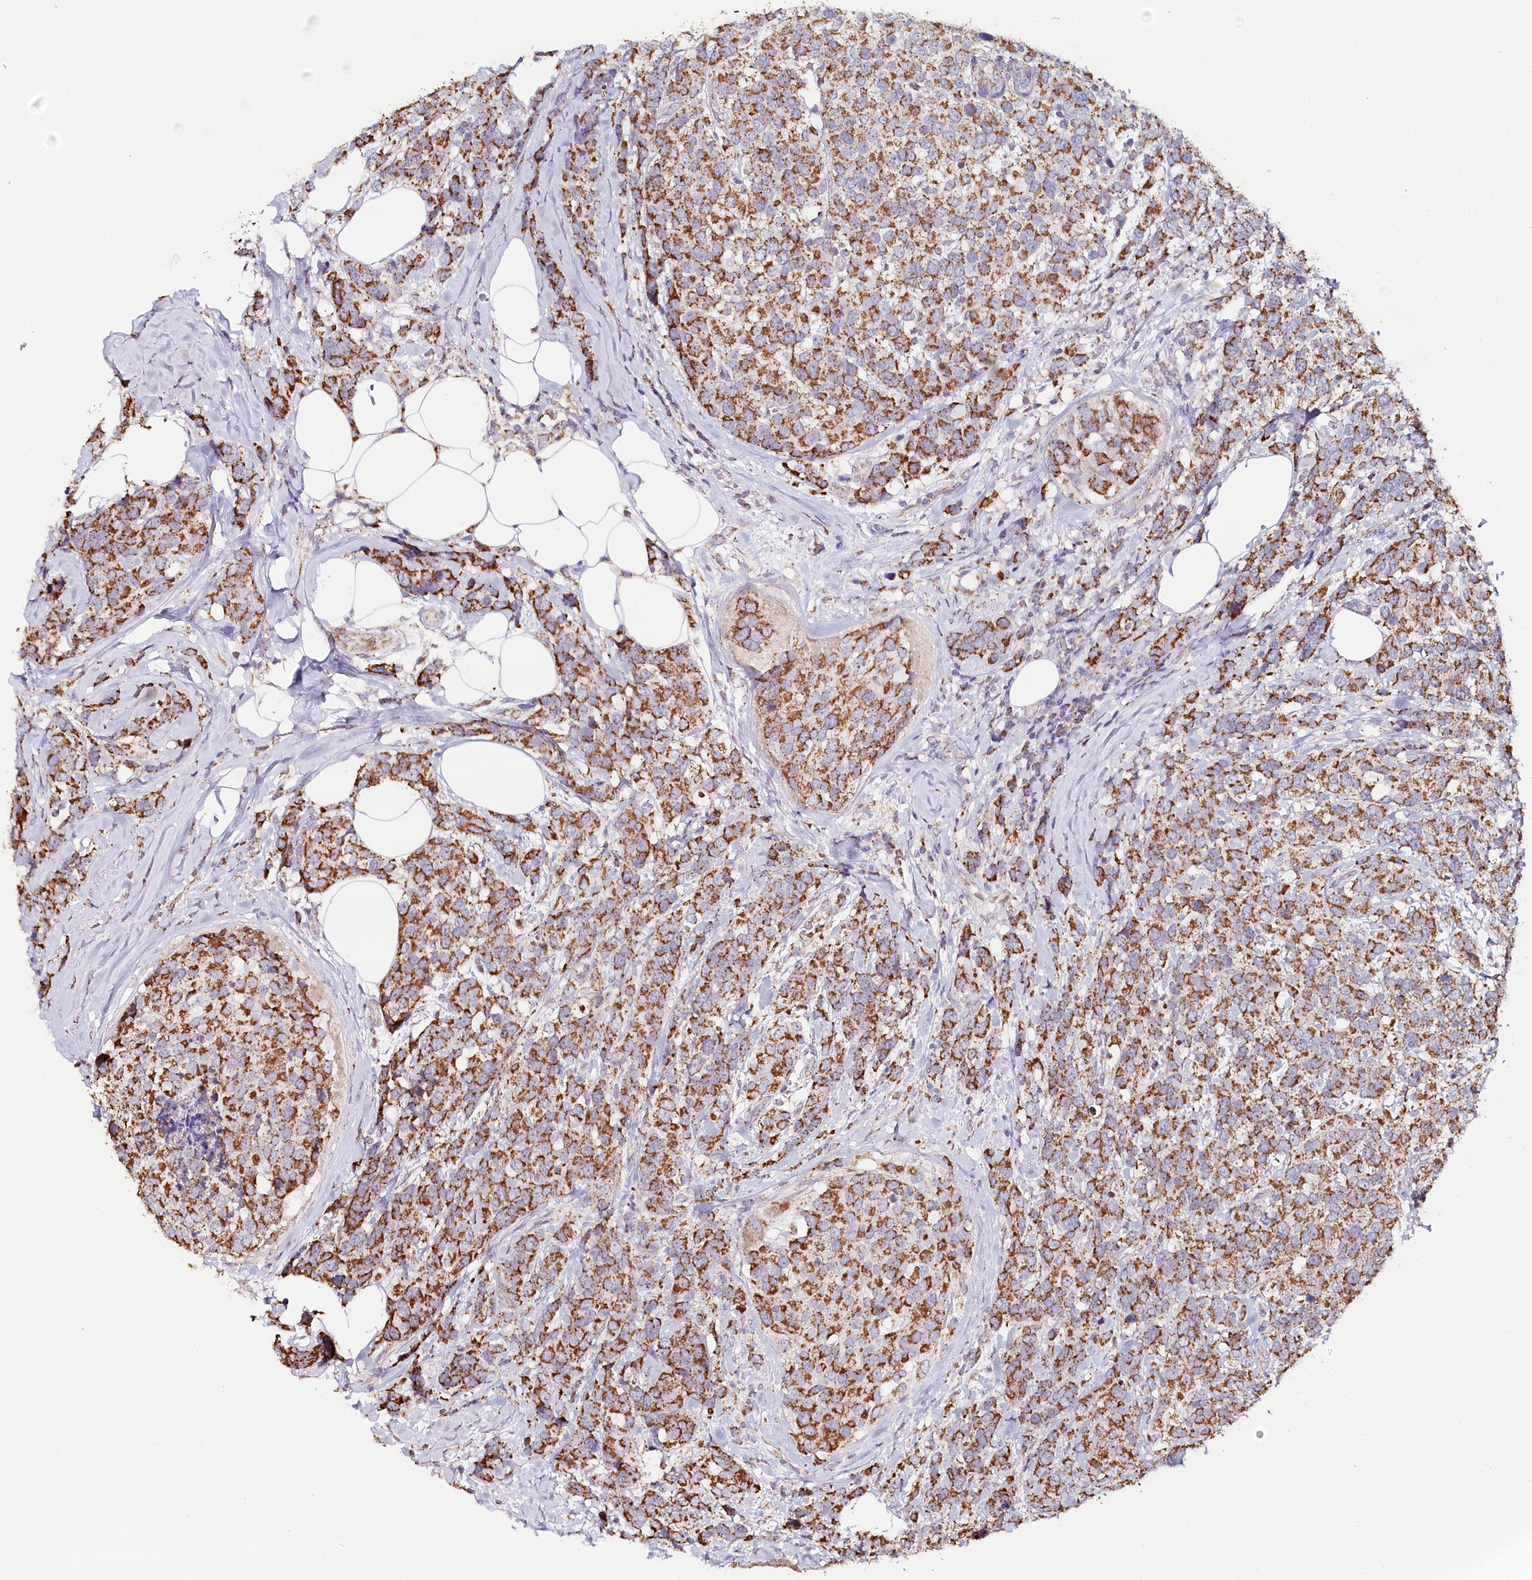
{"staining": {"intensity": "strong", "quantity": ">75%", "location": "cytoplasmic/membranous"}, "tissue": "breast cancer", "cell_type": "Tumor cells", "image_type": "cancer", "snomed": [{"axis": "morphology", "description": "Lobular carcinoma"}, {"axis": "topography", "description": "Breast"}], "caption": "Immunohistochemistry (IHC) image of breast lobular carcinoma stained for a protein (brown), which reveals high levels of strong cytoplasmic/membranous positivity in about >75% of tumor cells.", "gene": "MMP25", "patient": {"sex": "female", "age": 59}}